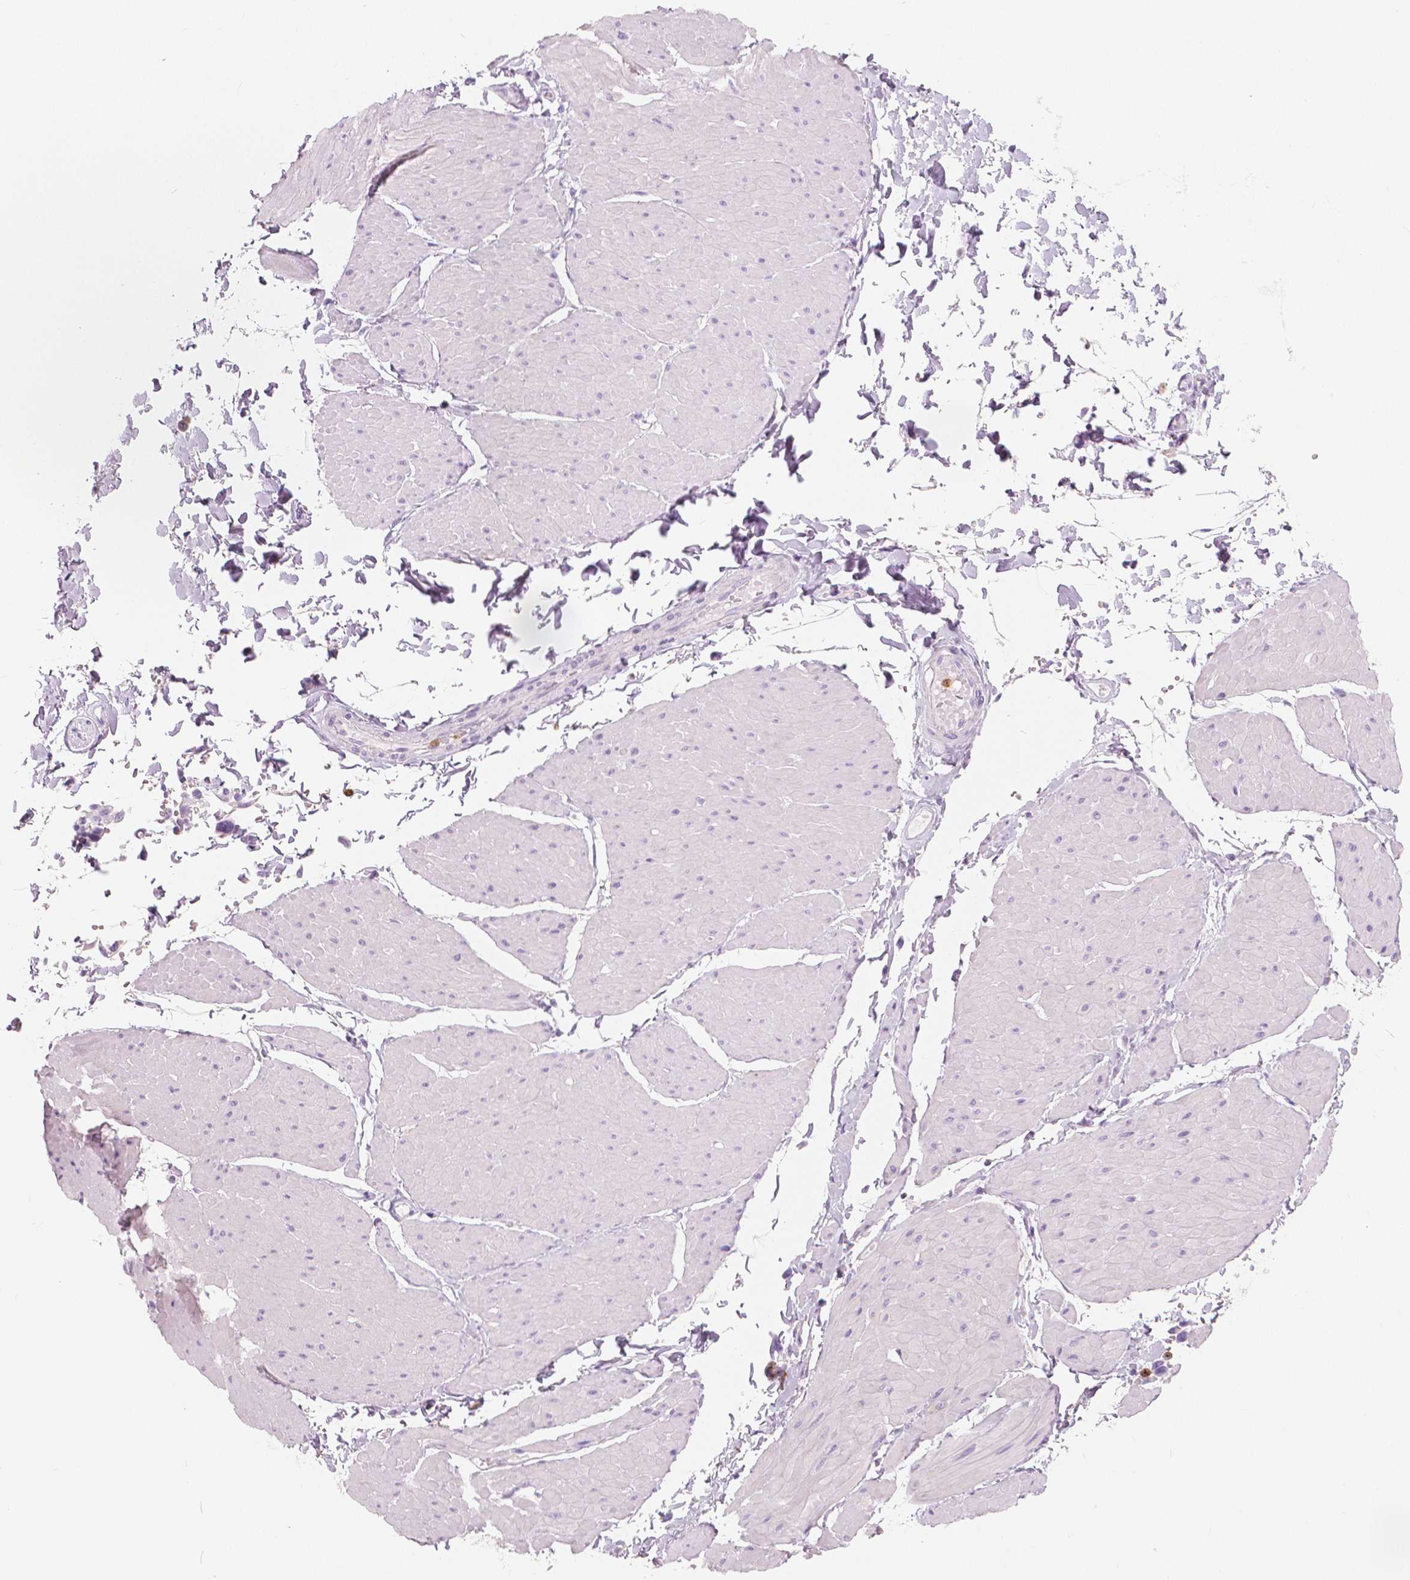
{"staining": {"intensity": "negative", "quantity": "none", "location": "none"}, "tissue": "adipose tissue", "cell_type": "Adipocytes", "image_type": "normal", "snomed": [{"axis": "morphology", "description": "Normal tissue, NOS"}, {"axis": "topography", "description": "Smooth muscle"}, {"axis": "topography", "description": "Peripheral nerve tissue"}], "caption": "Immunohistochemistry (IHC) histopathology image of normal adipose tissue stained for a protein (brown), which reveals no positivity in adipocytes.", "gene": "CXCR2", "patient": {"sex": "male", "age": 58}}